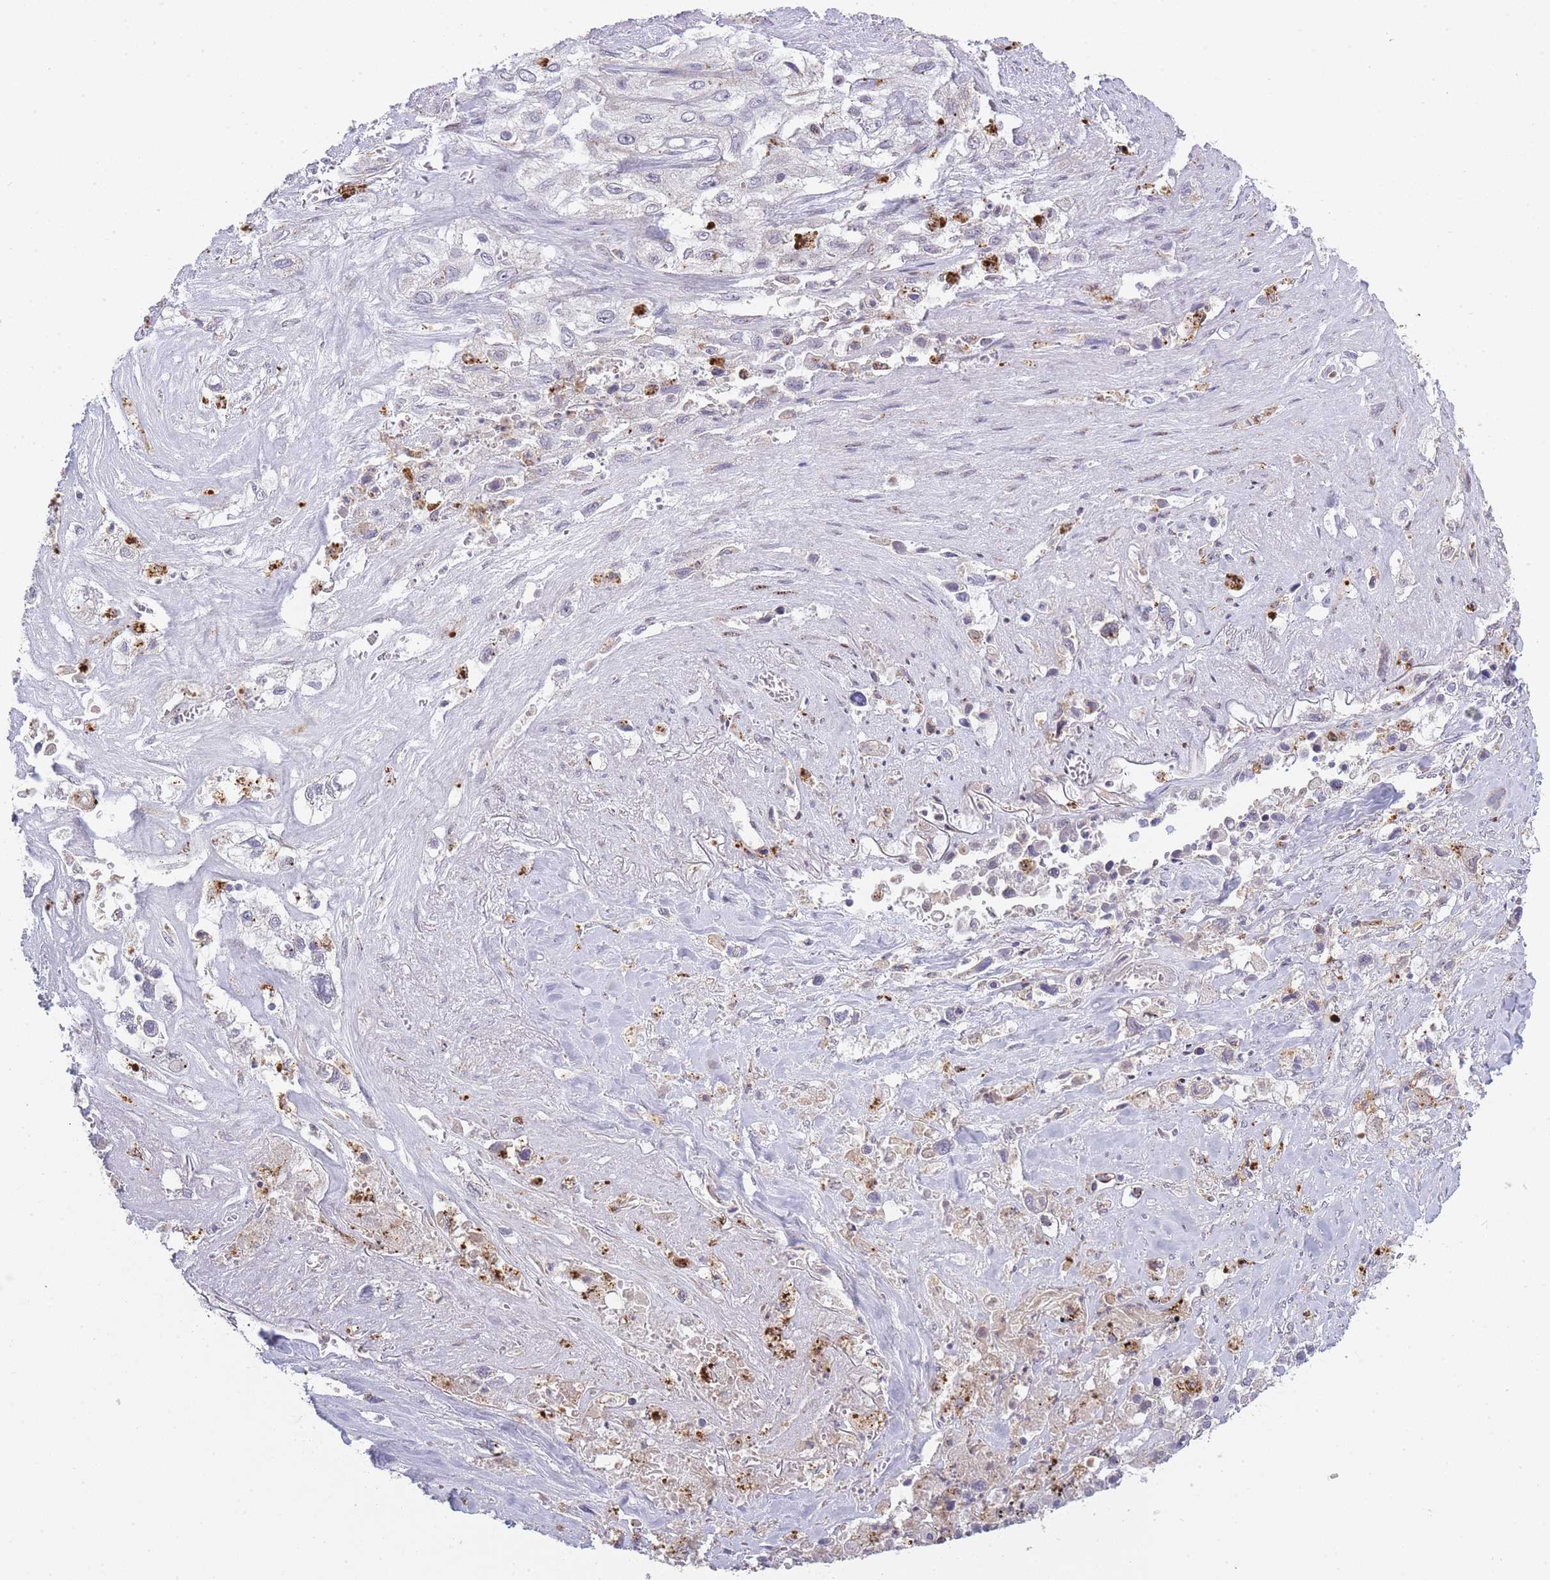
{"staining": {"intensity": "negative", "quantity": "none", "location": "none"}, "tissue": "lung cancer", "cell_type": "Tumor cells", "image_type": "cancer", "snomed": [{"axis": "morphology", "description": "Squamous cell carcinoma, NOS"}, {"axis": "topography", "description": "Lung"}], "caption": "IHC of lung squamous cell carcinoma displays no staining in tumor cells.", "gene": "TRIM61", "patient": {"sex": "female", "age": 69}}